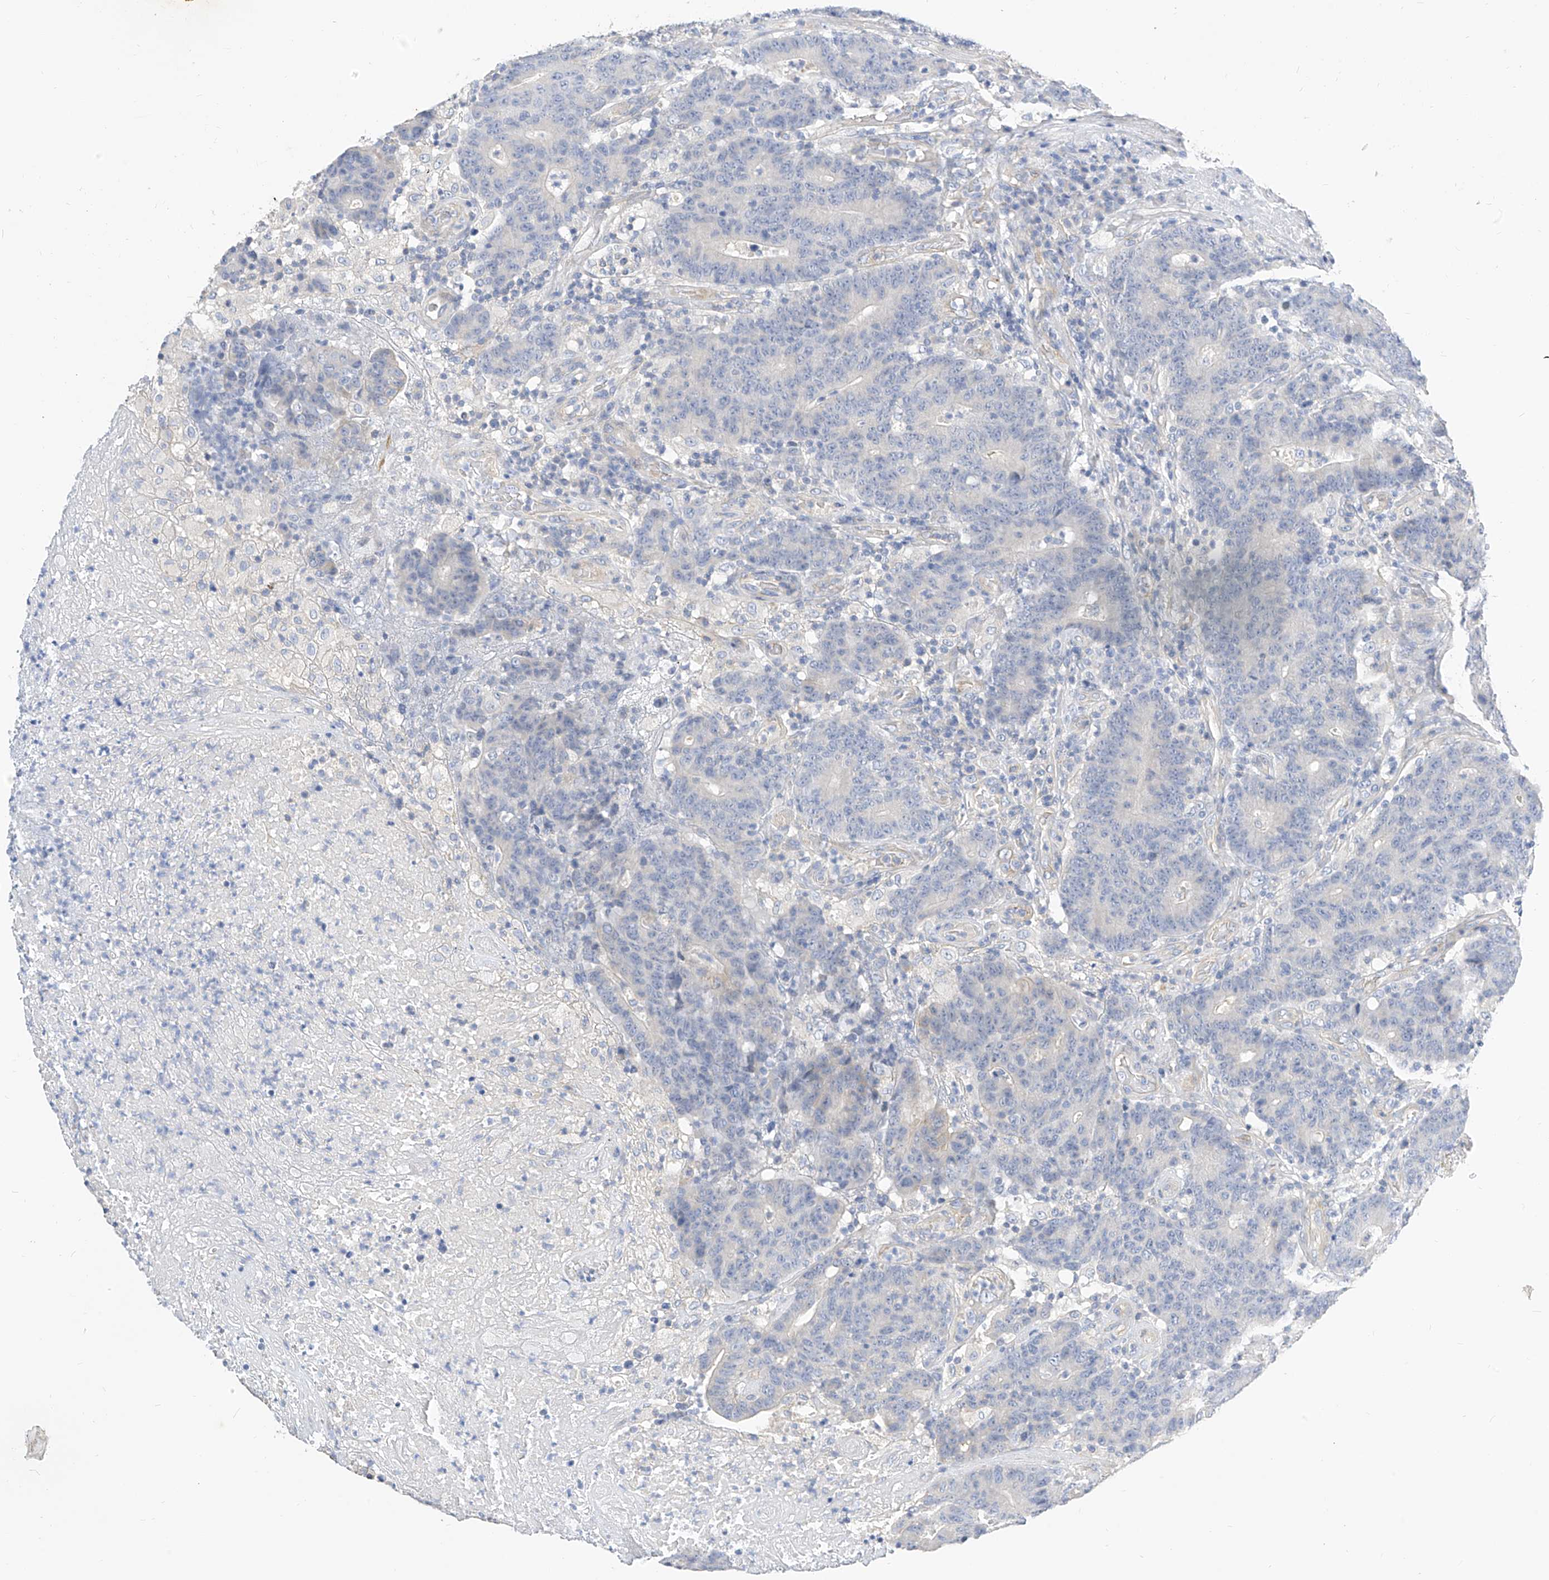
{"staining": {"intensity": "negative", "quantity": "none", "location": "none"}, "tissue": "colorectal cancer", "cell_type": "Tumor cells", "image_type": "cancer", "snomed": [{"axis": "morphology", "description": "Normal tissue, NOS"}, {"axis": "morphology", "description": "Adenocarcinoma, NOS"}, {"axis": "topography", "description": "Colon"}], "caption": "Immunohistochemistry (IHC) micrograph of neoplastic tissue: human colorectal adenocarcinoma stained with DAB shows no significant protein expression in tumor cells.", "gene": "SCGB2A1", "patient": {"sex": "female", "age": 75}}